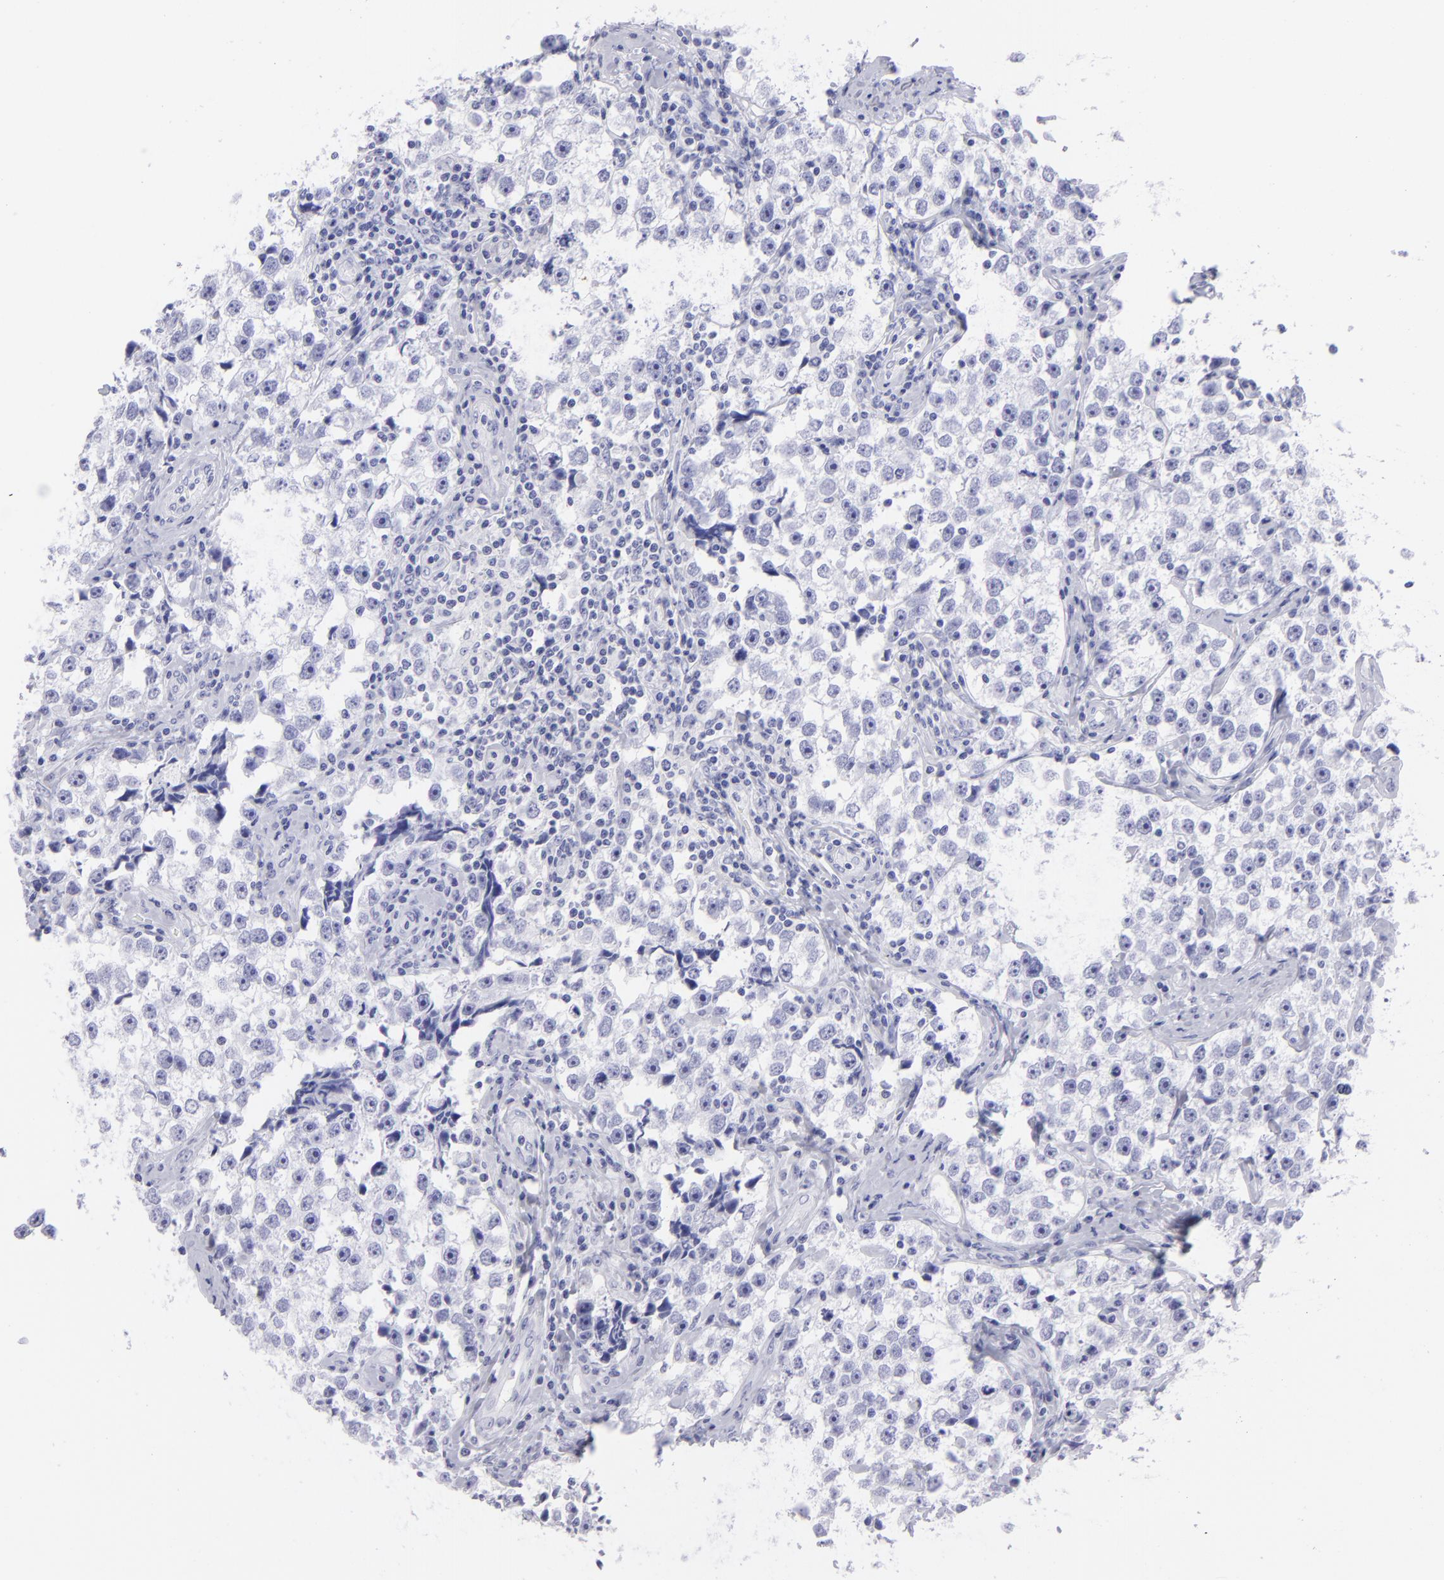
{"staining": {"intensity": "negative", "quantity": "none", "location": "none"}, "tissue": "testis cancer", "cell_type": "Tumor cells", "image_type": "cancer", "snomed": [{"axis": "morphology", "description": "Seminoma, NOS"}, {"axis": "topography", "description": "Testis"}], "caption": "Immunohistochemistry (IHC) of human testis seminoma displays no staining in tumor cells. Brightfield microscopy of immunohistochemistry (IHC) stained with DAB (brown) and hematoxylin (blue), captured at high magnification.", "gene": "SLC1A2", "patient": {"sex": "male", "age": 32}}